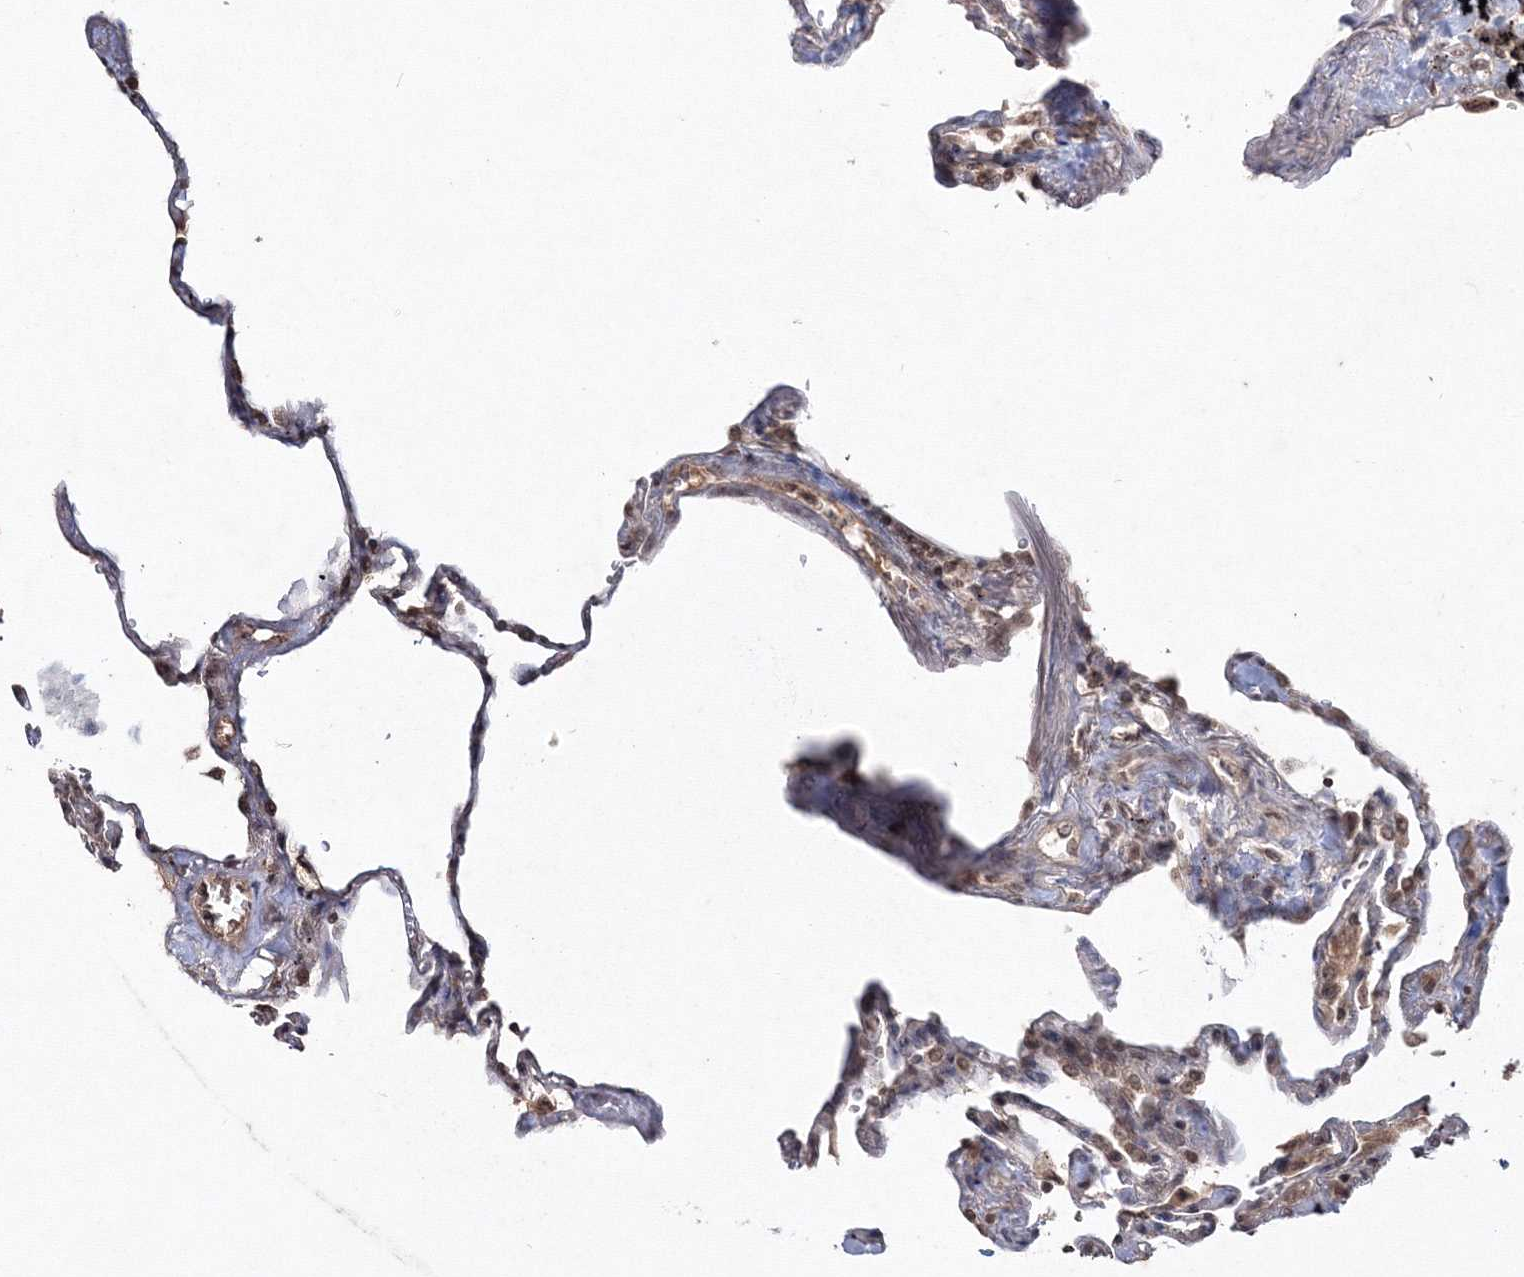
{"staining": {"intensity": "weak", "quantity": "25%-75%", "location": "cytoplasmic/membranous"}, "tissue": "lung", "cell_type": "Alveolar cells", "image_type": "normal", "snomed": [{"axis": "morphology", "description": "Normal tissue, NOS"}, {"axis": "topography", "description": "Lung"}], "caption": "Immunohistochemistry of unremarkable lung displays low levels of weak cytoplasmic/membranous staining in approximately 25%-75% of alveolar cells.", "gene": "PEX13", "patient": {"sex": "male", "age": 59}}